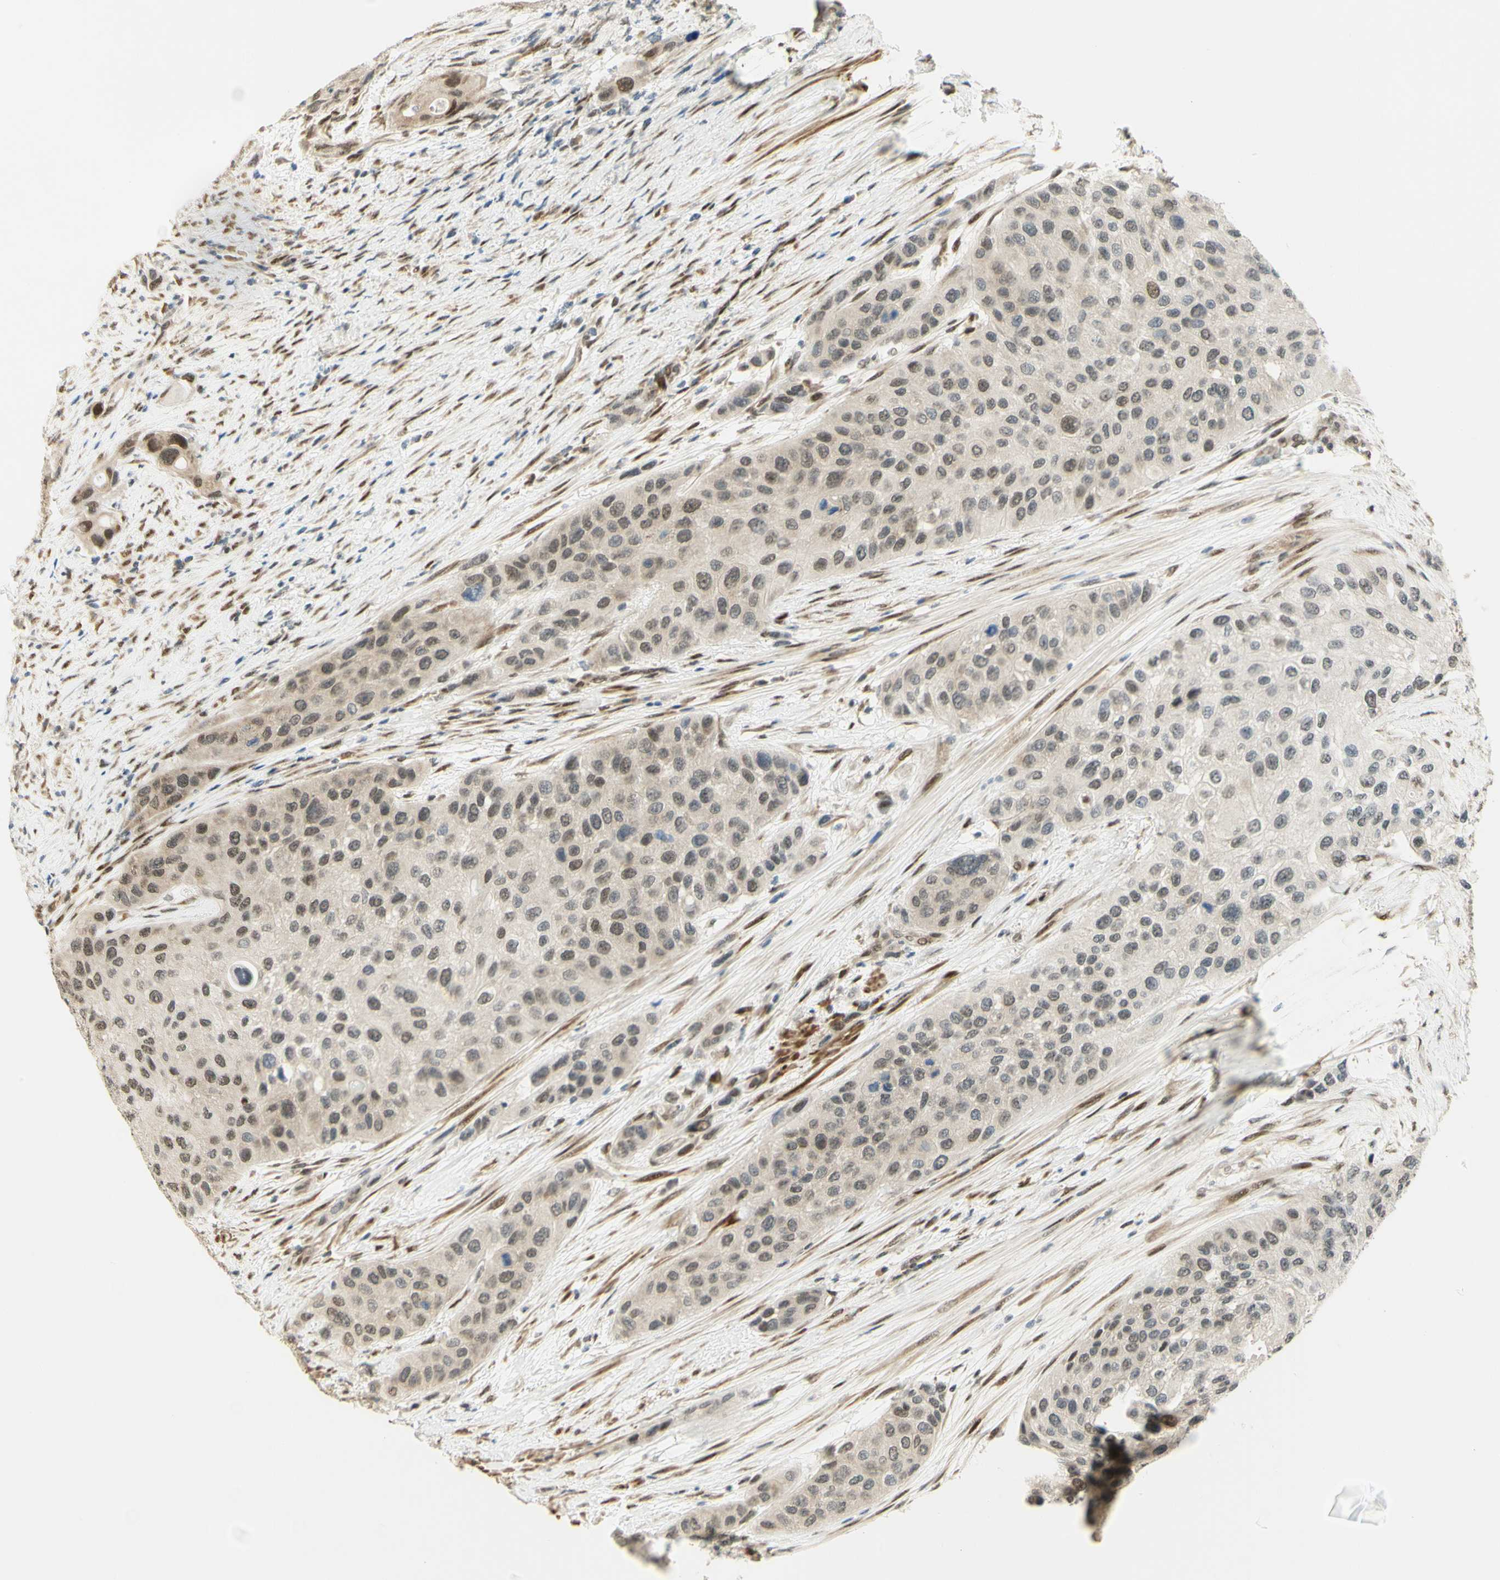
{"staining": {"intensity": "weak", "quantity": "25%-75%", "location": "nuclear"}, "tissue": "urothelial cancer", "cell_type": "Tumor cells", "image_type": "cancer", "snomed": [{"axis": "morphology", "description": "Urothelial carcinoma, High grade"}, {"axis": "topography", "description": "Urinary bladder"}], "caption": "Protein expression analysis of human high-grade urothelial carcinoma reveals weak nuclear positivity in about 25%-75% of tumor cells.", "gene": "DDX1", "patient": {"sex": "female", "age": 56}}